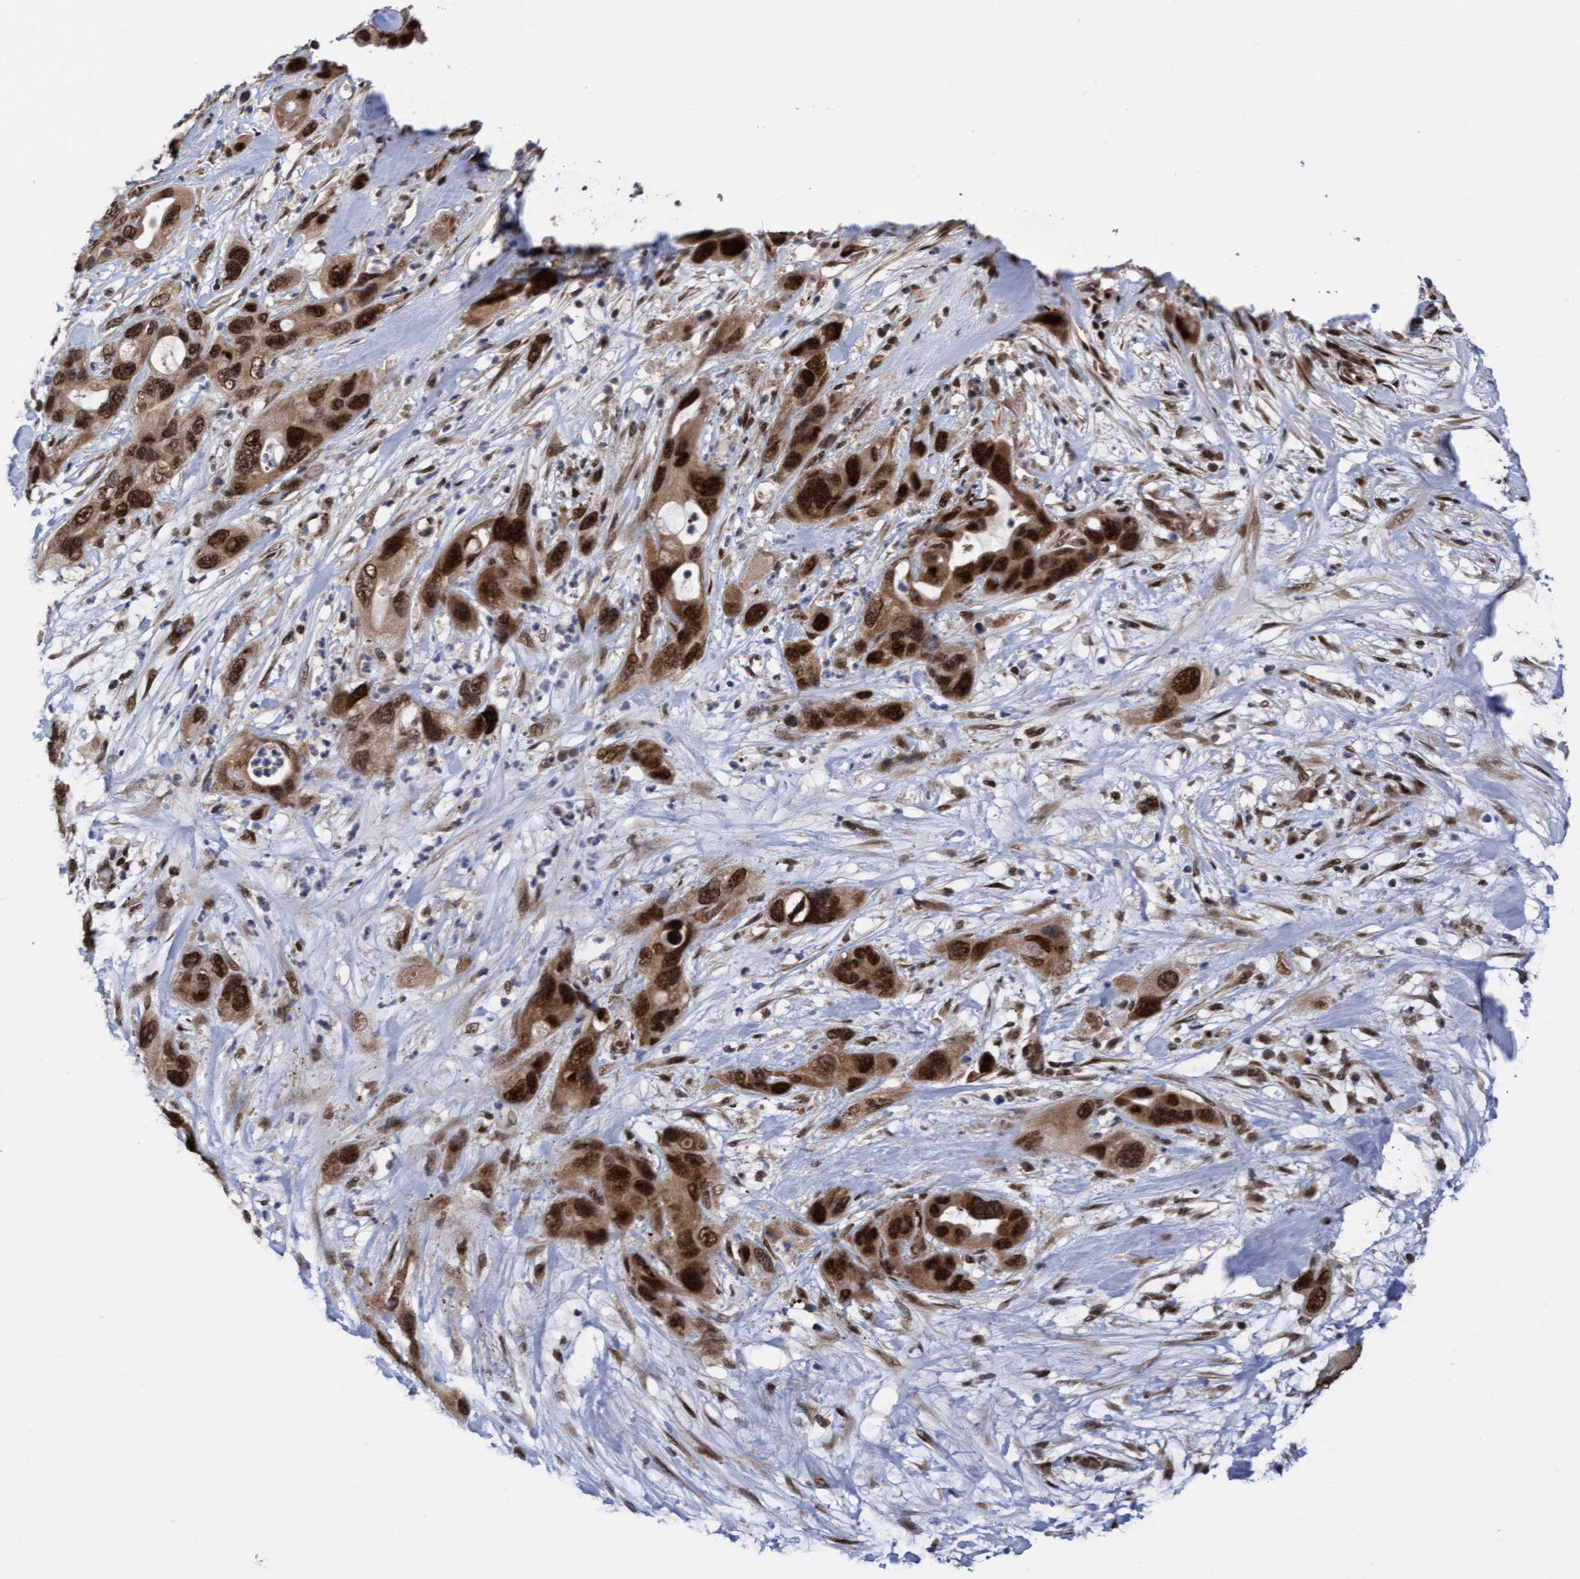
{"staining": {"intensity": "strong", "quantity": ">75%", "location": "cytoplasmic/membranous,nuclear"}, "tissue": "pancreatic cancer", "cell_type": "Tumor cells", "image_type": "cancer", "snomed": [{"axis": "morphology", "description": "Adenocarcinoma, NOS"}, {"axis": "topography", "description": "Pancreas"}], "caption": "Human pancreatic cancer (adenocarcinoma) stained with a brown dye displays strong cytoplasmic/membranous and nuclear positive staining in about >75% of tumor cells.", "gene": "TANC2", "patient": {"sex": "female", "age": 71}}